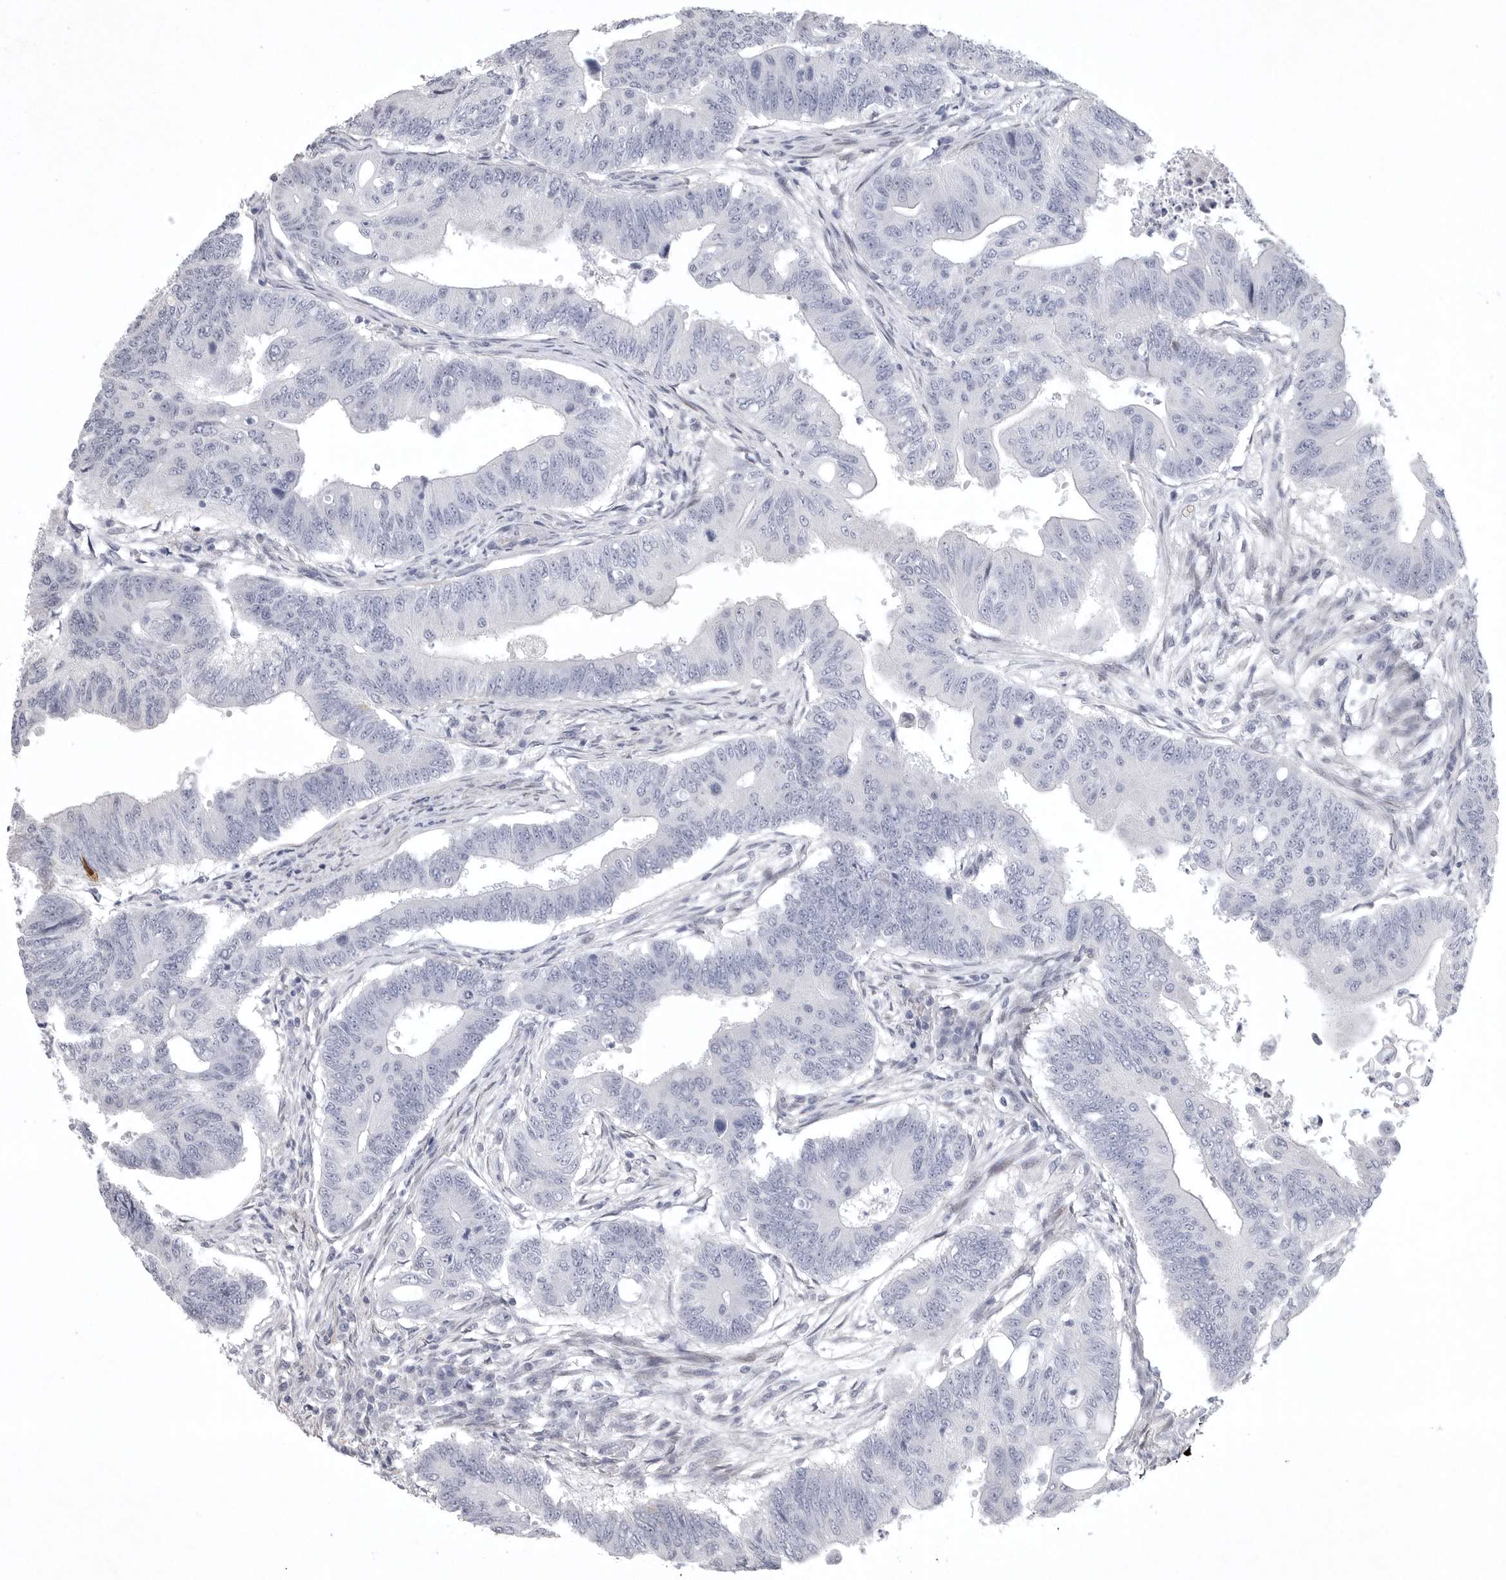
{"staining": {"intensity": "negative", "quantity": "none", "location": "none"}, "tissue": "colorectal cancer", "cell_type": "Tumor cells", "image_type": "cancer", "snomed": [{"axis": "morphology", "description": "Adenoma, NOS"}, {"axis": "morphology", "description": "Adenocarcinoma, NOS"}, {"axis": "topography", "description": "Colon"}], "caption": "Histopathology image shows no significant protein staining in tumor cells of colorectal adenoma.", "gene": "TNR", "patient": {"sex": "male", "age": 79}}